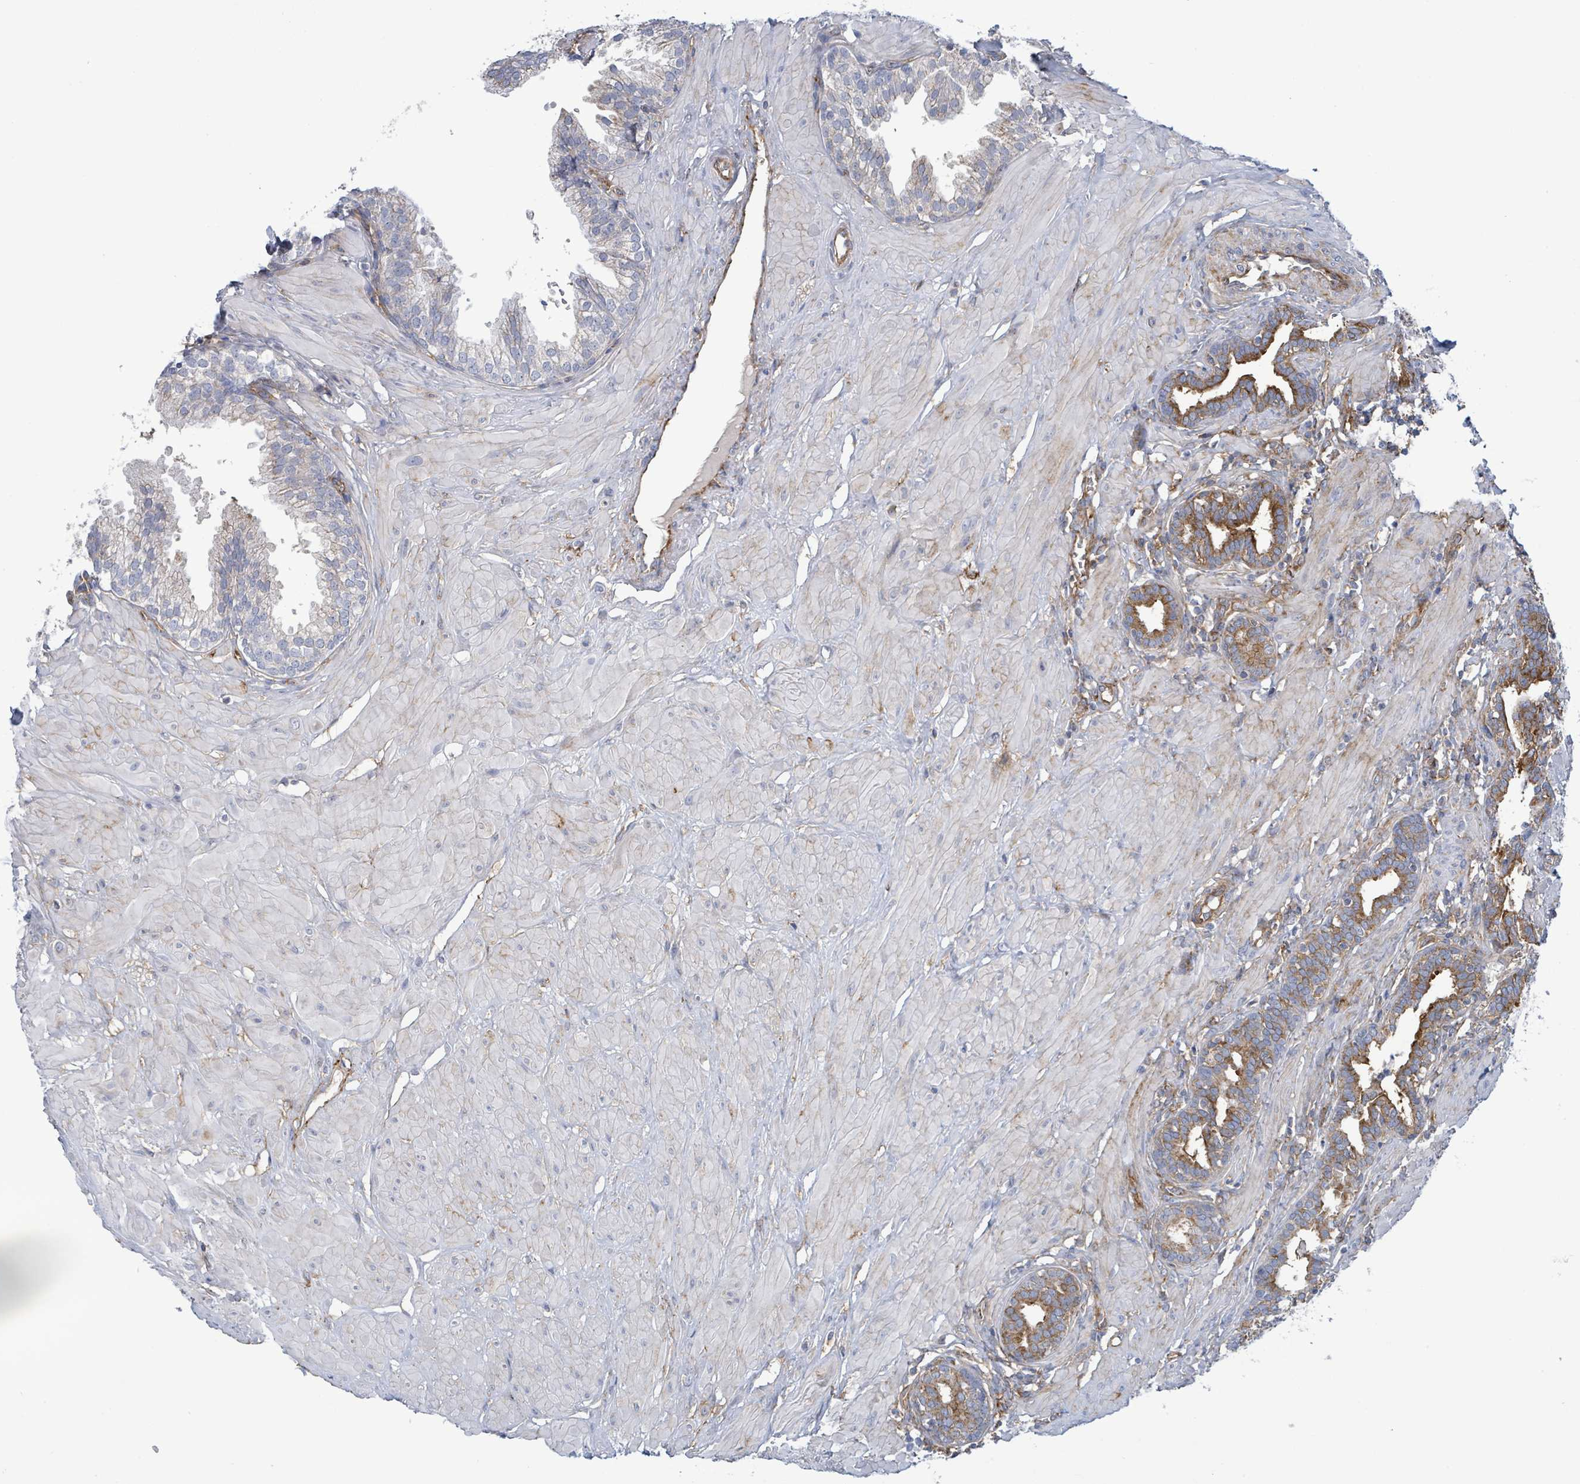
{"staining": {"intensity": "strong", "quantity": "<25%", "location": "cytoplasmic/membranous"}, "tissue": "prostate", "cell_type": "Glandular cells", "image_type": "normal", "snomed": [{"axis": "morphology", "description": "Normal tissue, NOS"}, {"axis": "topography", "description": "Prostate"}, {"axis": "topography", "description": "Peripheral nerve tissue"}], "caption": "Prostate stained with DAB immunohistochemistry shows medium levels of strong cytoplasmic/membranous staining in about <25% of glandular cells. (brown staining indicates protein expression, while blue staining denotes nuclei).", "gene": "EGFL7", "patient": {"sex": "male", "age": 55}}